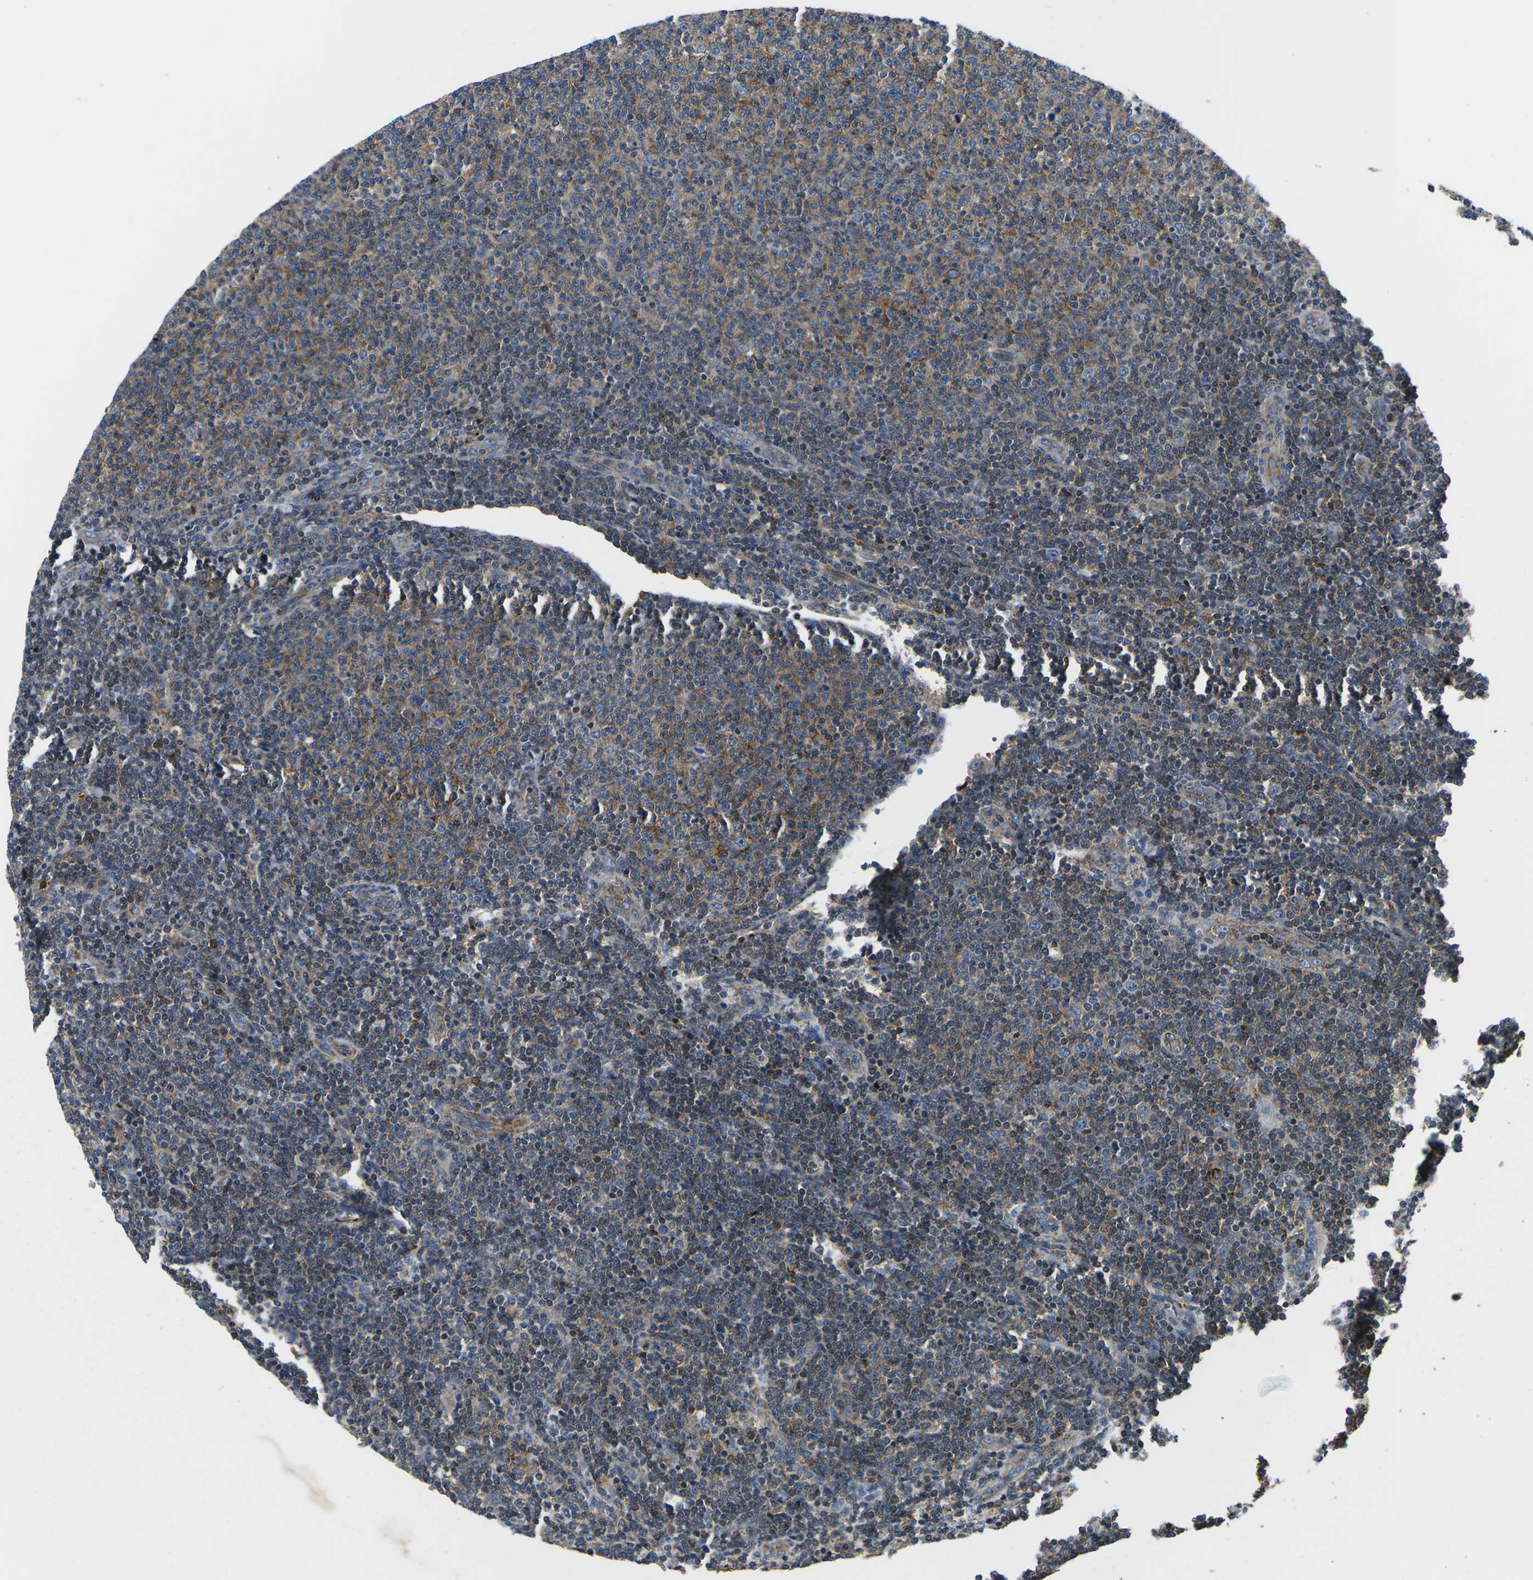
{"staining": {"intensity": "moderate", "quantity": "25%-75%", "location": "cytoplasmic/membranous"}, "tissue": "lymphoma", "cell_type": "Tumor cells", "image_type": "cancer", "snomed": [{"axis": "morphology", "description": "Malignant lymphoma, non-Hodgkin's type, Low grade"}, {"axis": "topography", "description": "Lymph node"}], "caption": "Low-grade malignant lymphoma, non-Hodgkin's type stained with a protein marker reveals moderate staining in tumor cells.", "gene": "KCNJ15", "patient": {"sex": "male", "age": 66}}